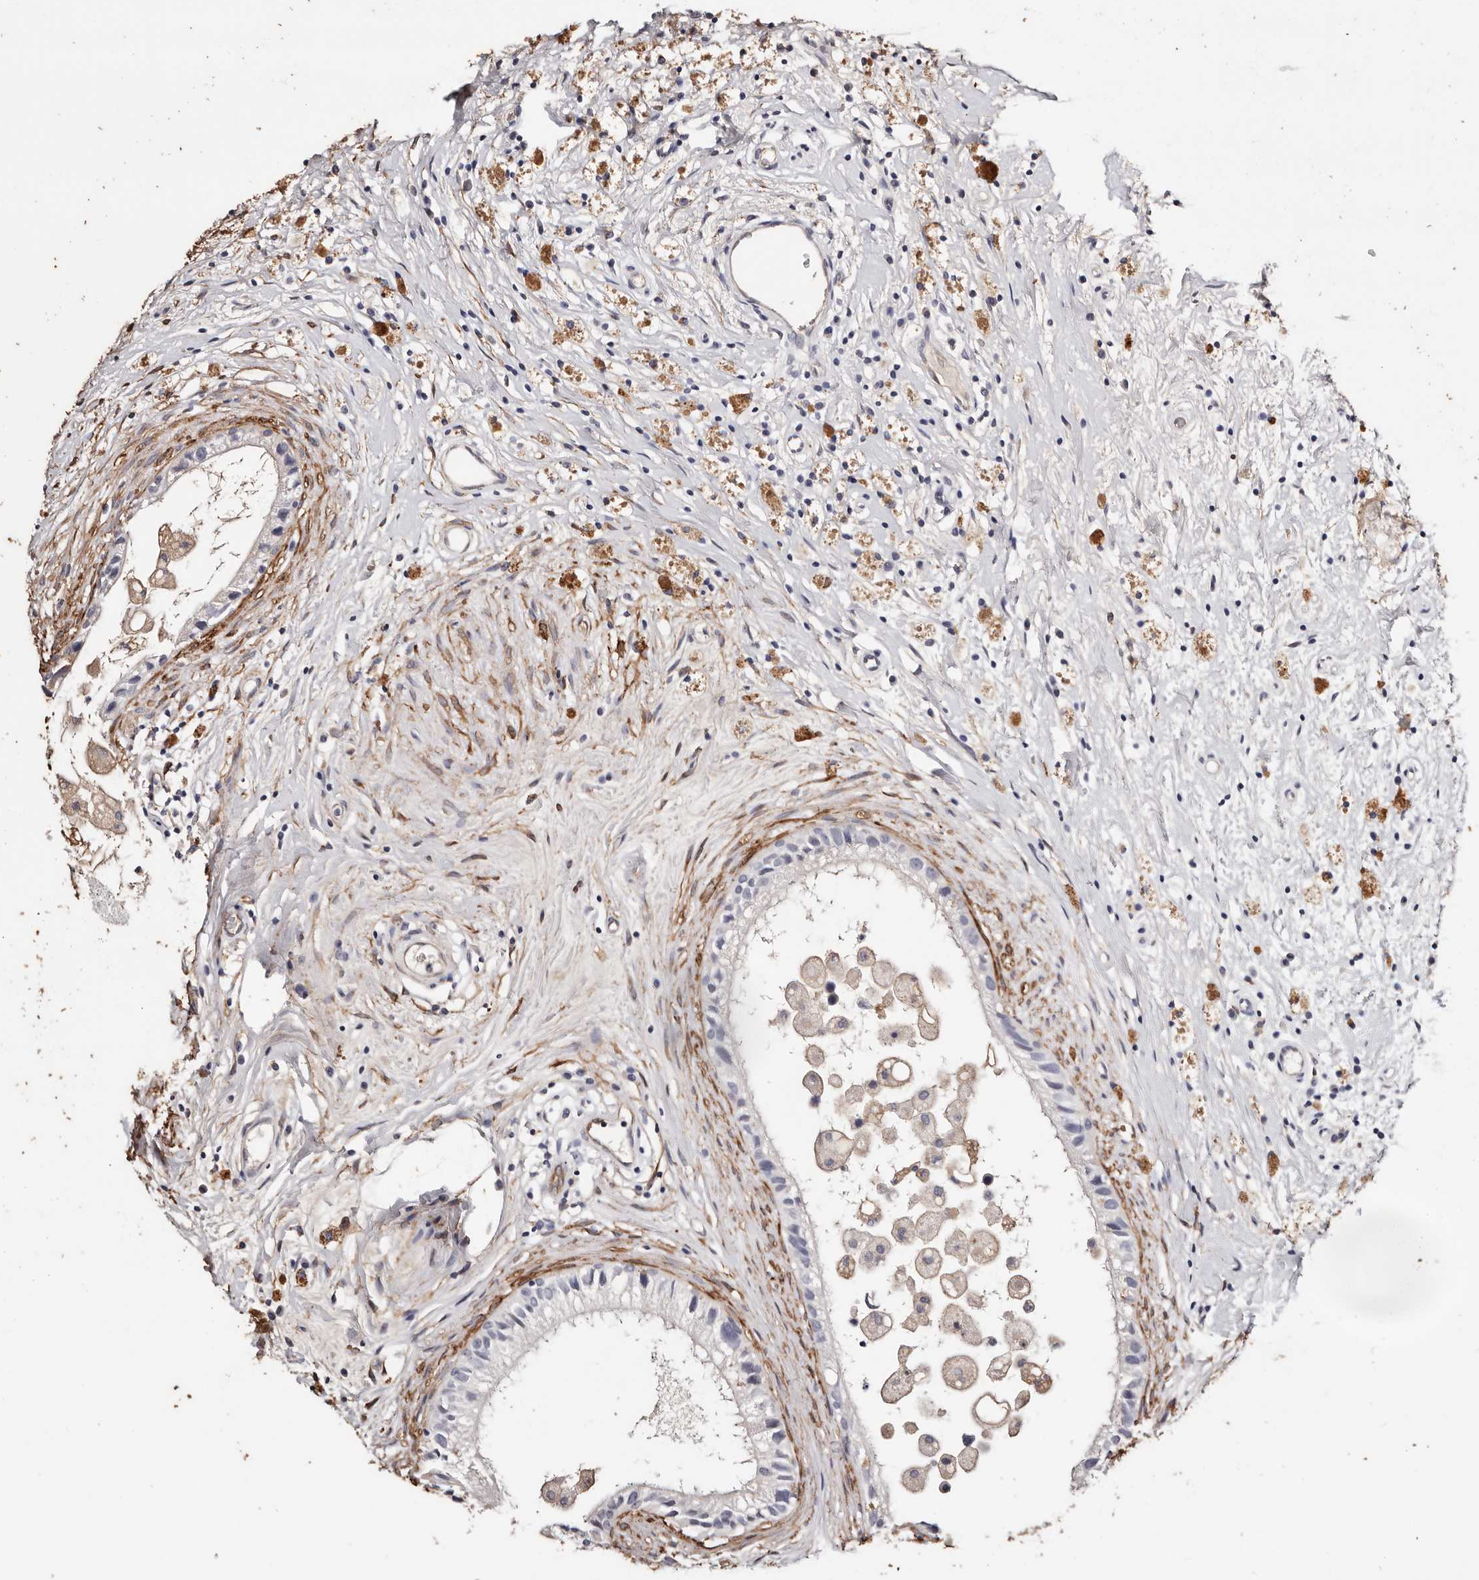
{"staining": {"intensity": "negative", "quantity": "none", "location": "none"}, "tissue": "epididymis", "cell_type": "Glandular cells", "image_type": "normal", "snomed": [{"axis": "morphology", "description": "Normal tissue, NOS"}, {"axis": "topography", "description": "Epididymis"}], "caption": "Immunohistochemistry photomicrograph of unremarkable epididymis: human epididymis stained with DAB displays no significant protein expression in glandular cells.", "gene": "TGM2", "patient": {"sex": "male", "age": 80}}